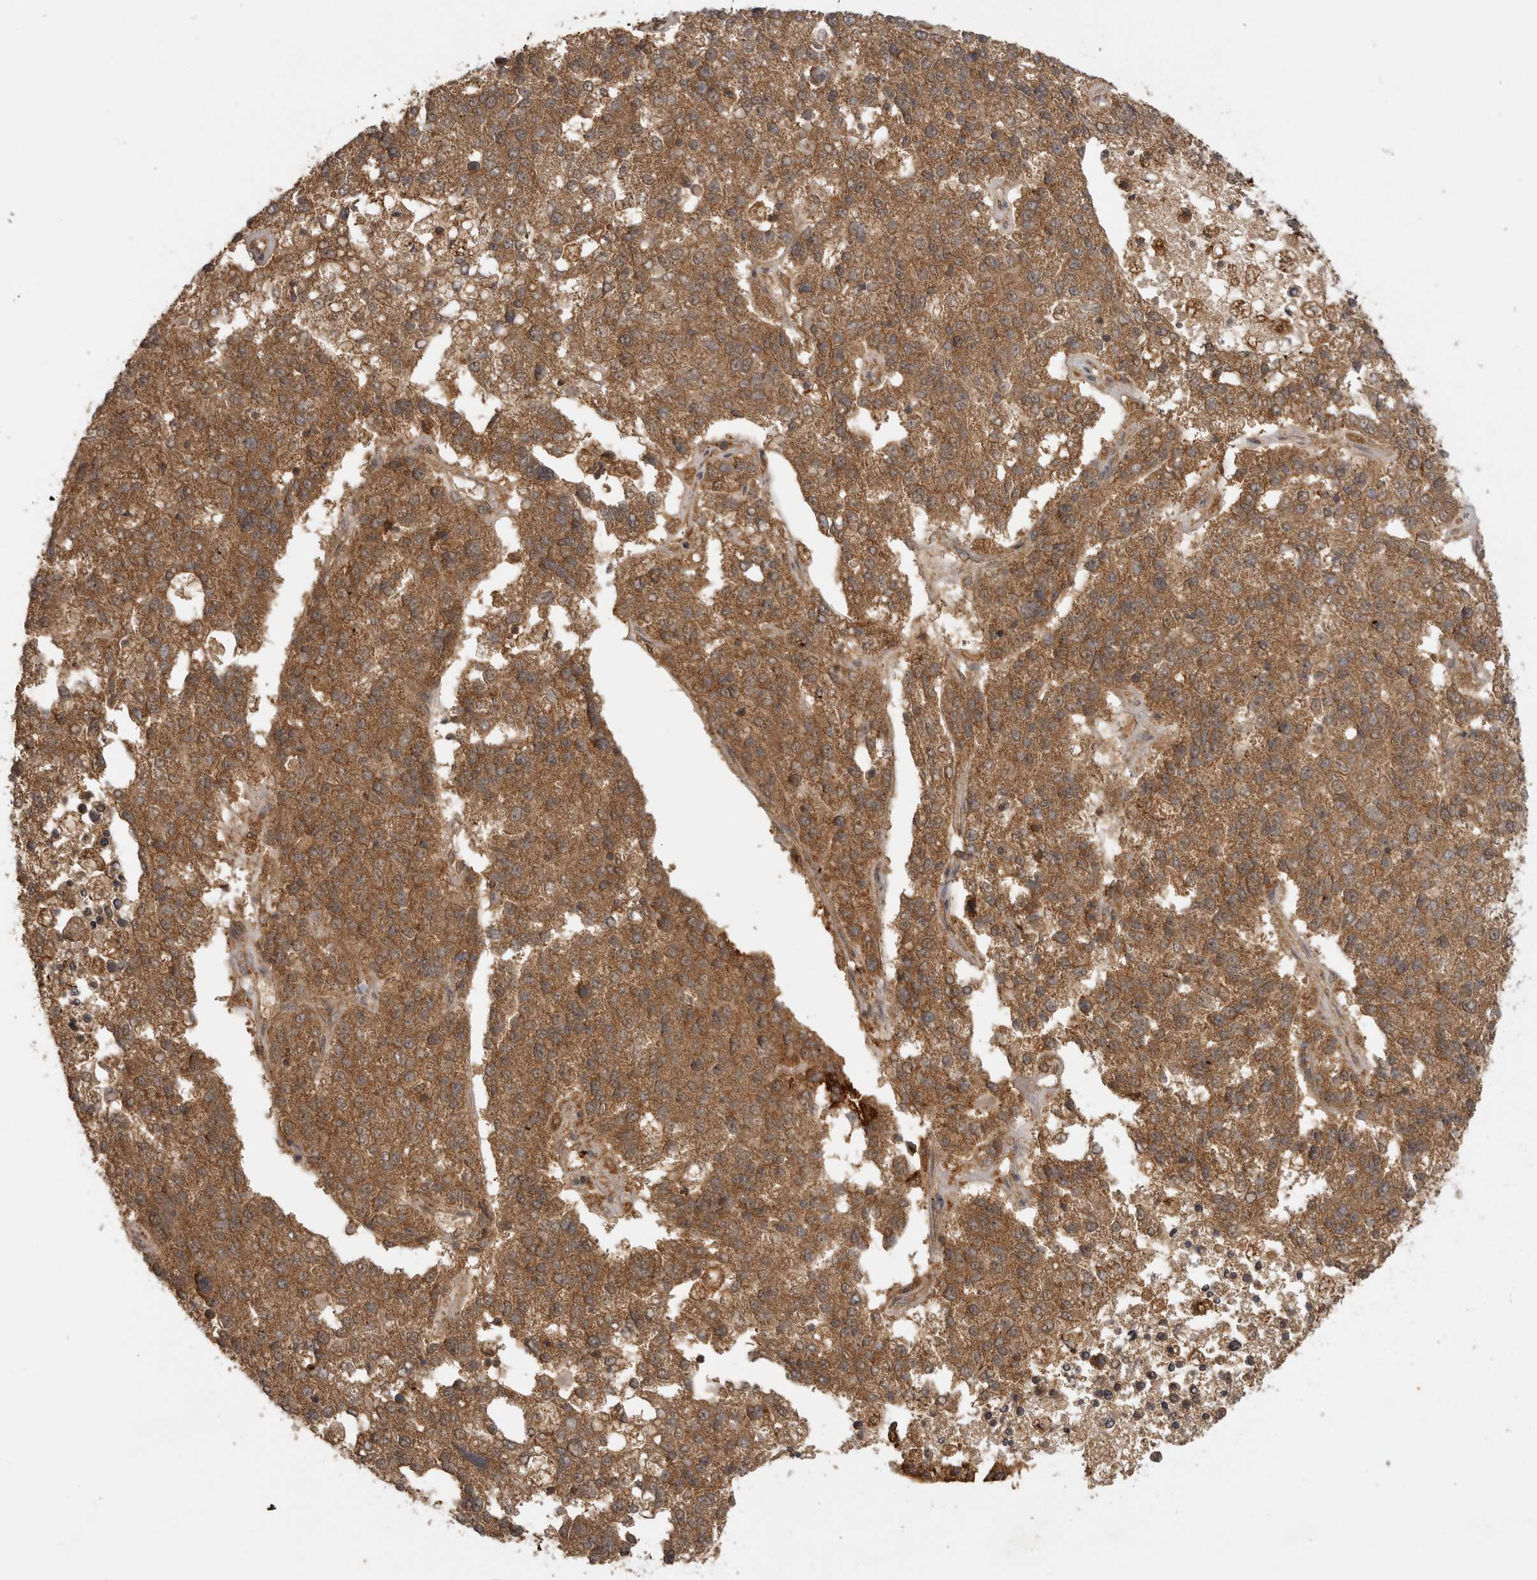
{"staining": {"intensity": "moderate", "quantity": ">75%", "location": "cytoplasmic/membranous,nuclear"}, "tissue": "pancreatic cancer", "cell_type": "Tumor cells", "image_type": "cancer", "snomed": [{"axis": "morphology", "description": "Adenocarcinoma, NOS"}, {"axis": "topography", "description": "Pancreas"}], "caption": "Human pancreatic adenocarcinoma stained with a brown dye demonstrates moderate cytoplasmic/membranous and nuclear positive expression in approximately >75% of tumor cells.", "gene": "ICOSLG", "patient": {"sex": "female", "age": 61}}